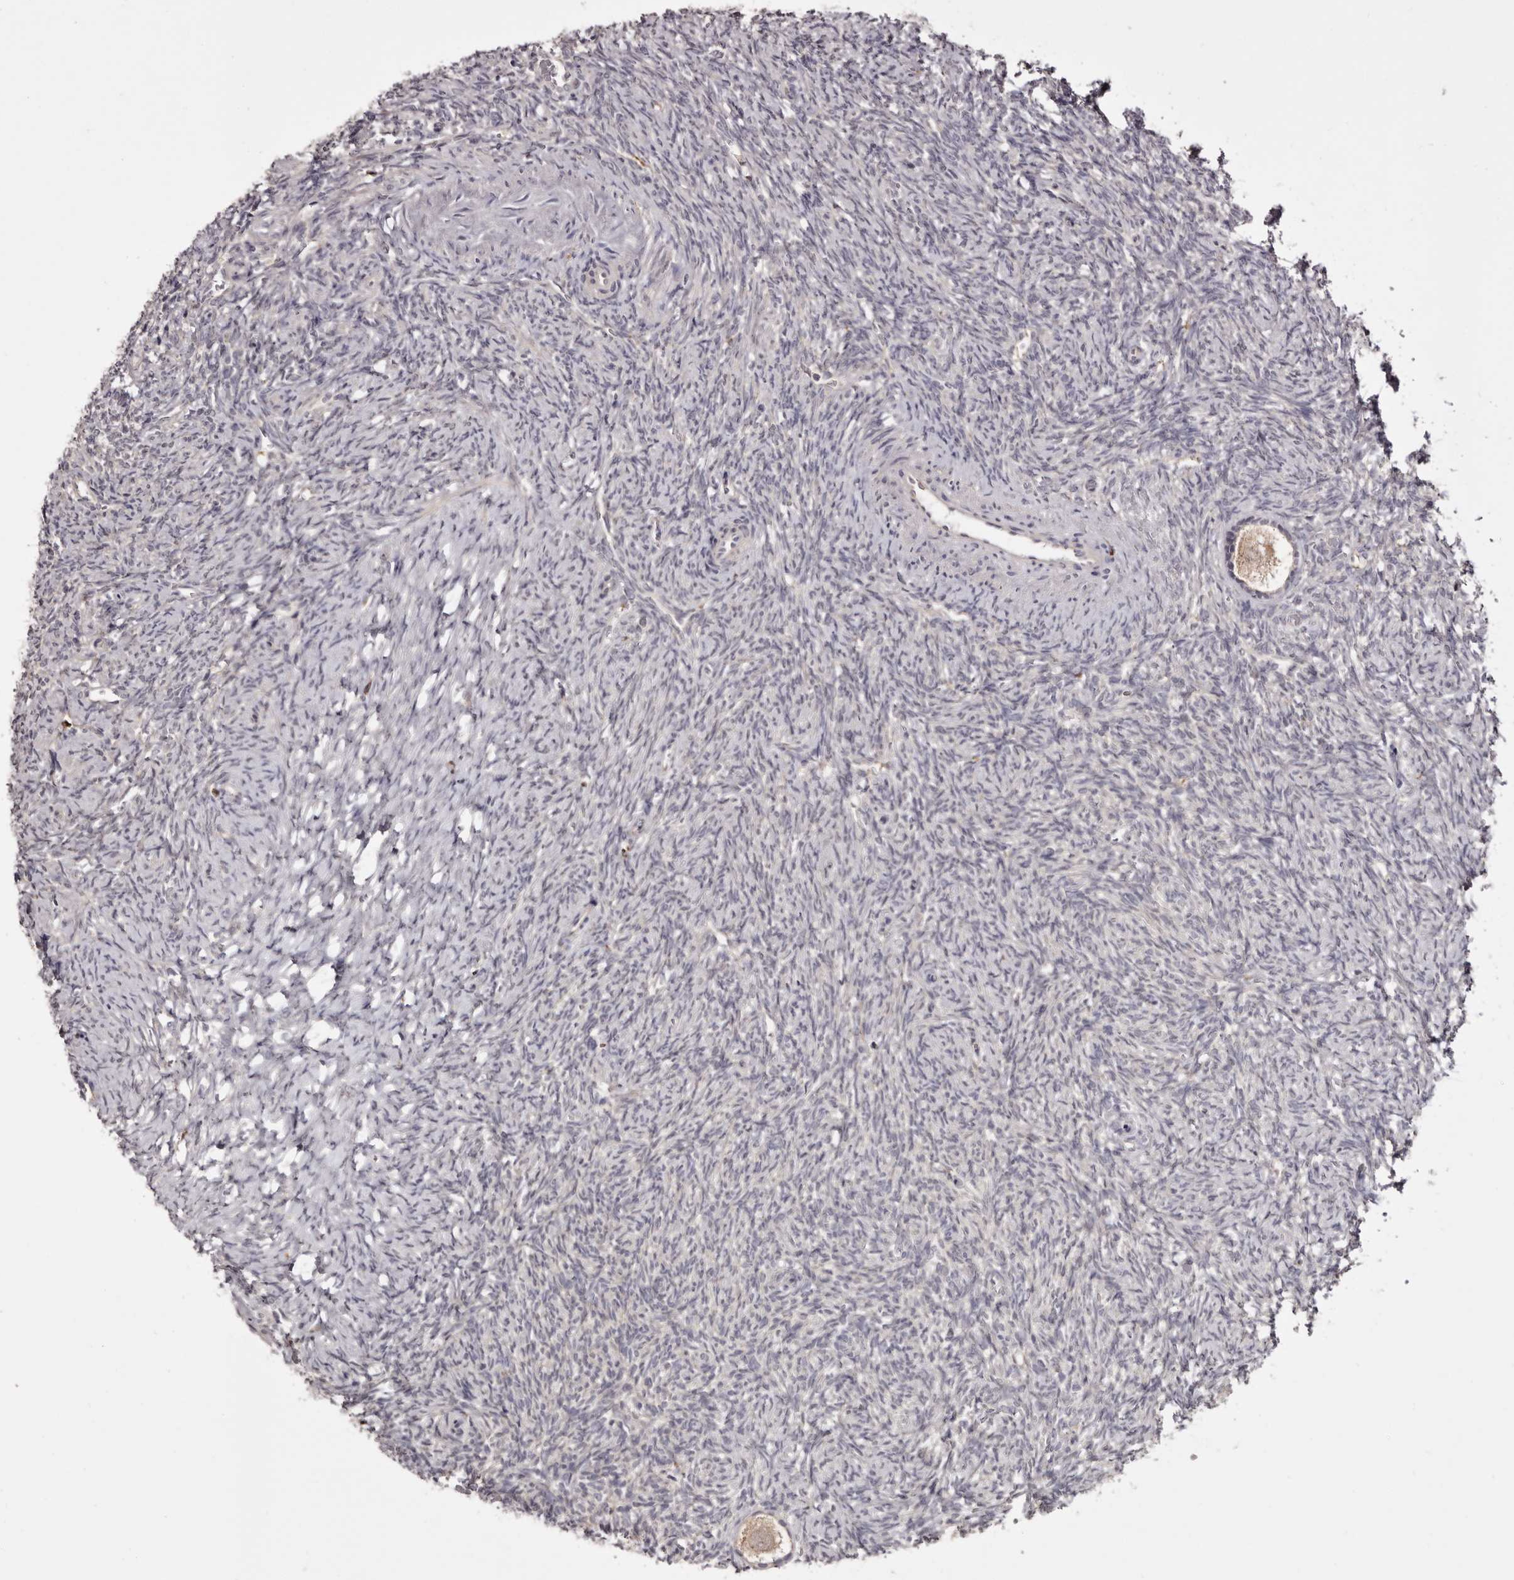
{"staining": {"intensity": "moderate", "quantity": ">75%", "location": "cytoplasmic/membranous"}, "tissue": "ovary", "cell_type": "Follicle cells", "image_type": "normal", "snomed": [{"axis": "morphology", "description": "Normal tissue, NOS"}, {"axis": "topography", "description": "Ovary"}], "caption": "Ovary stained with a brown dye shows moderate cytoplasmic/membranous positive expression in about >75% of follicle cells.", "gene": "TNNI1", "patient": {"sex": "female", "age": 41}}